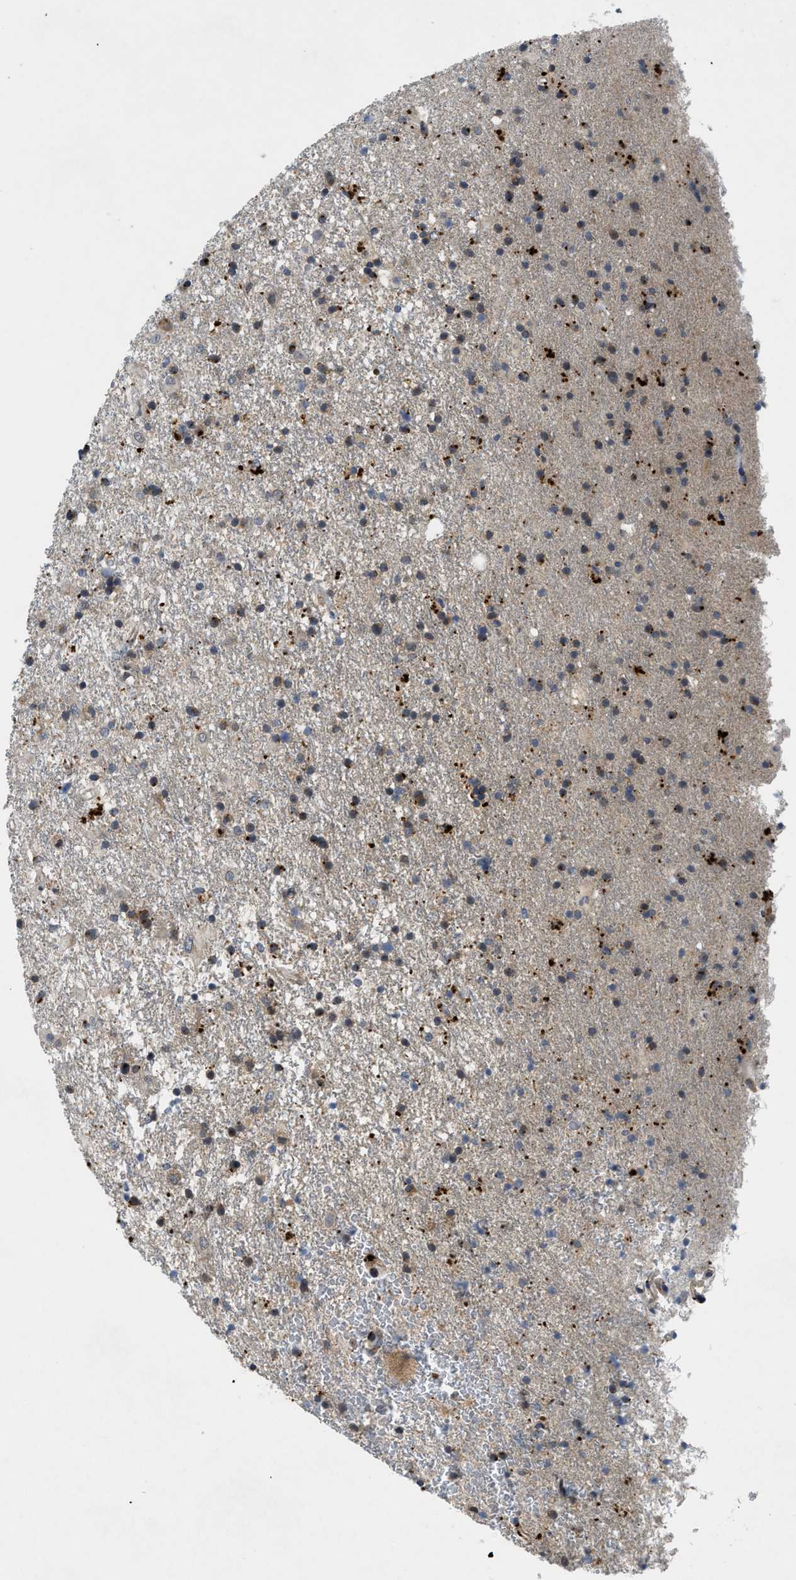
{"staining": {"intensity": "weak", "quantity": ">75%", "location": "cytoplasmic/membranous"}, "tissue": "glioma", "cell_type": "Tumor cells", "image_type": "cancer", "snomed": [{"axis": "morphology", "description": "Glioma, malignant, Low grade"}, {"axis": "topography", "description": "Brain"}], "caption": "A brown stain highlights weak cytoplasmic/membranous expression of a protein in malignant glioma (low-grade) tumor cells.", "gene": "PDE7A", "patient": {"sex": "male", "age": 65}}